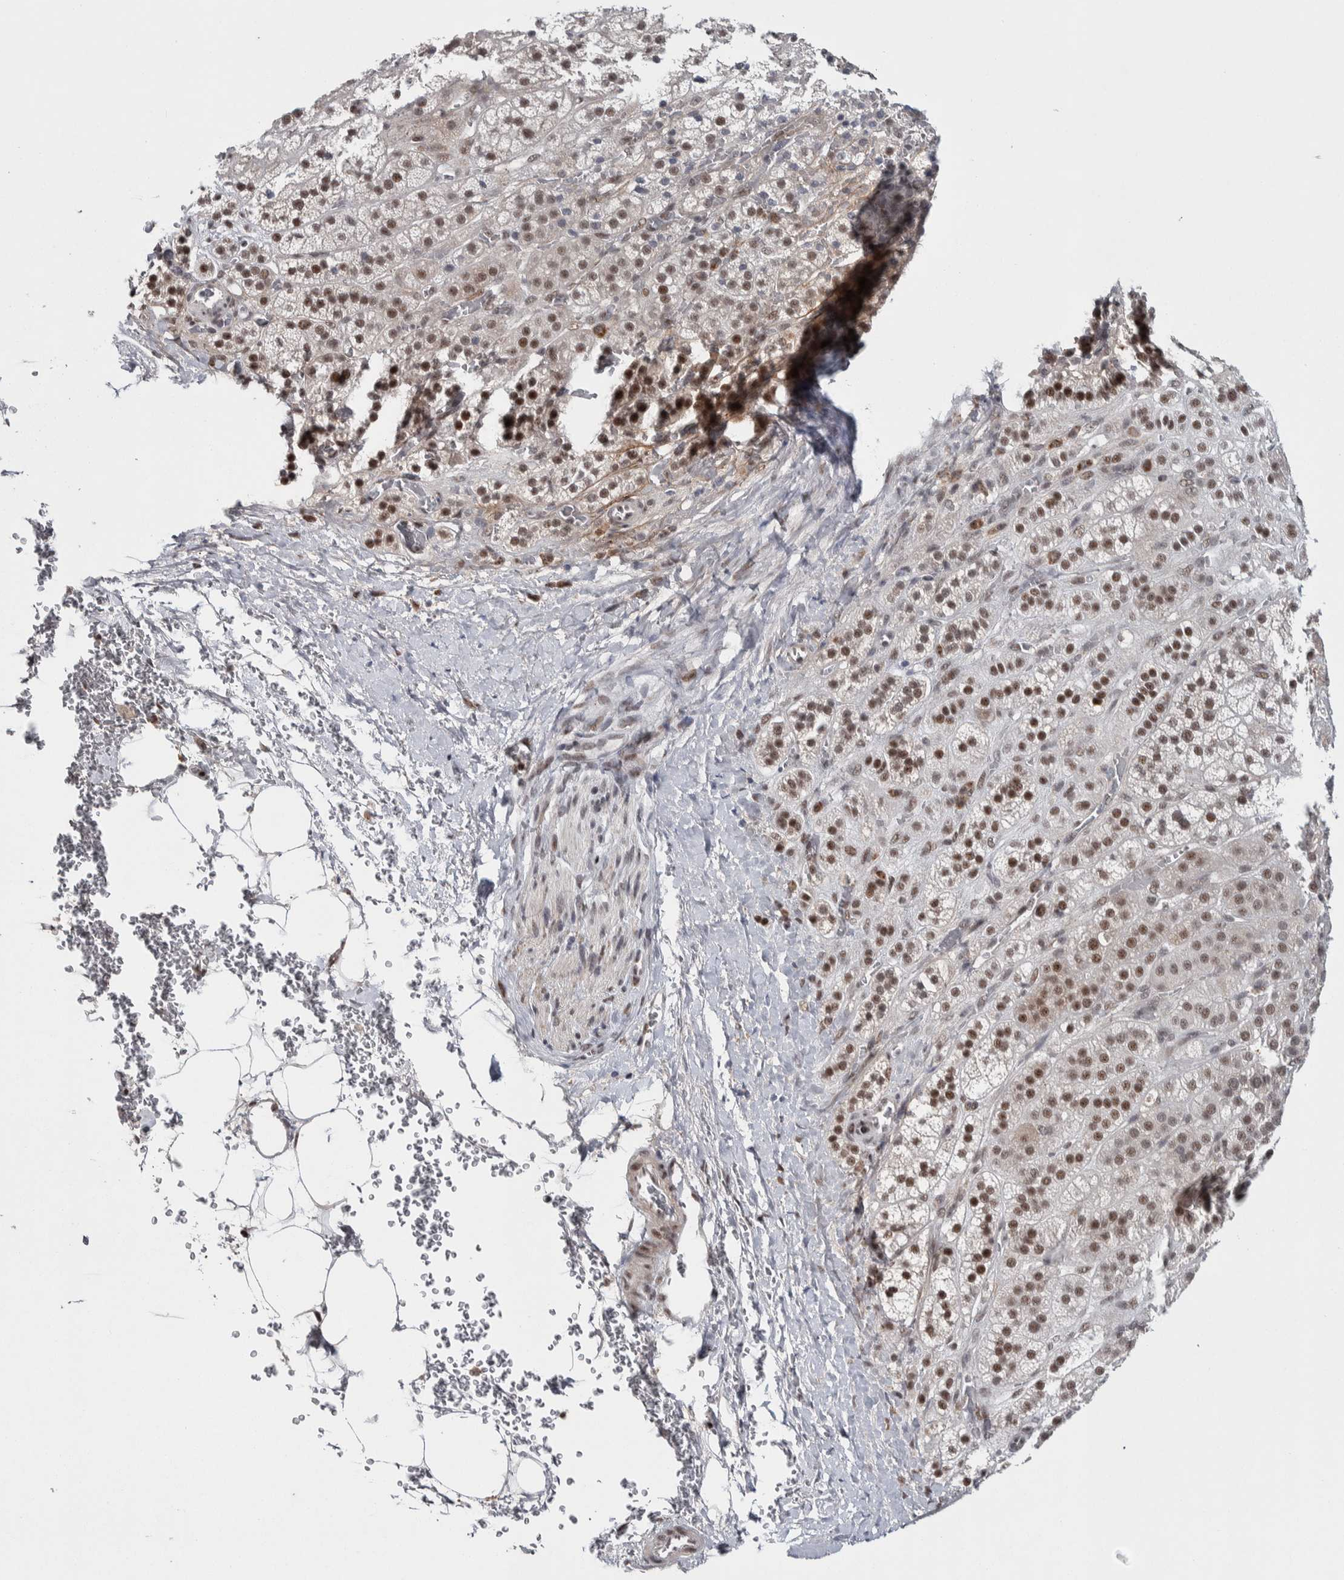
{"staining": {"intensity": "strong", "quantity": ">75%", "location": "cytoplasmic/membranous,nuclear"}, "tissue": "adrenal gland", "cell_type": "Glandular cells", "image_type": "normal", "snomed": [{"axis": "morphology", "description": "Normal tissue, NOS"}, {"axis": "topography", "description": "Adrenal gland"}], "caption": "Immunohistochemistry (DAB) staining of unremarkable human adrenal gland demonstrates strong cytoplasmic/membranous,nuclear protein positivity in about >75% of glandular cells.", "gene": "ASPN", "patient": {"sex": "male", "age": 56}}